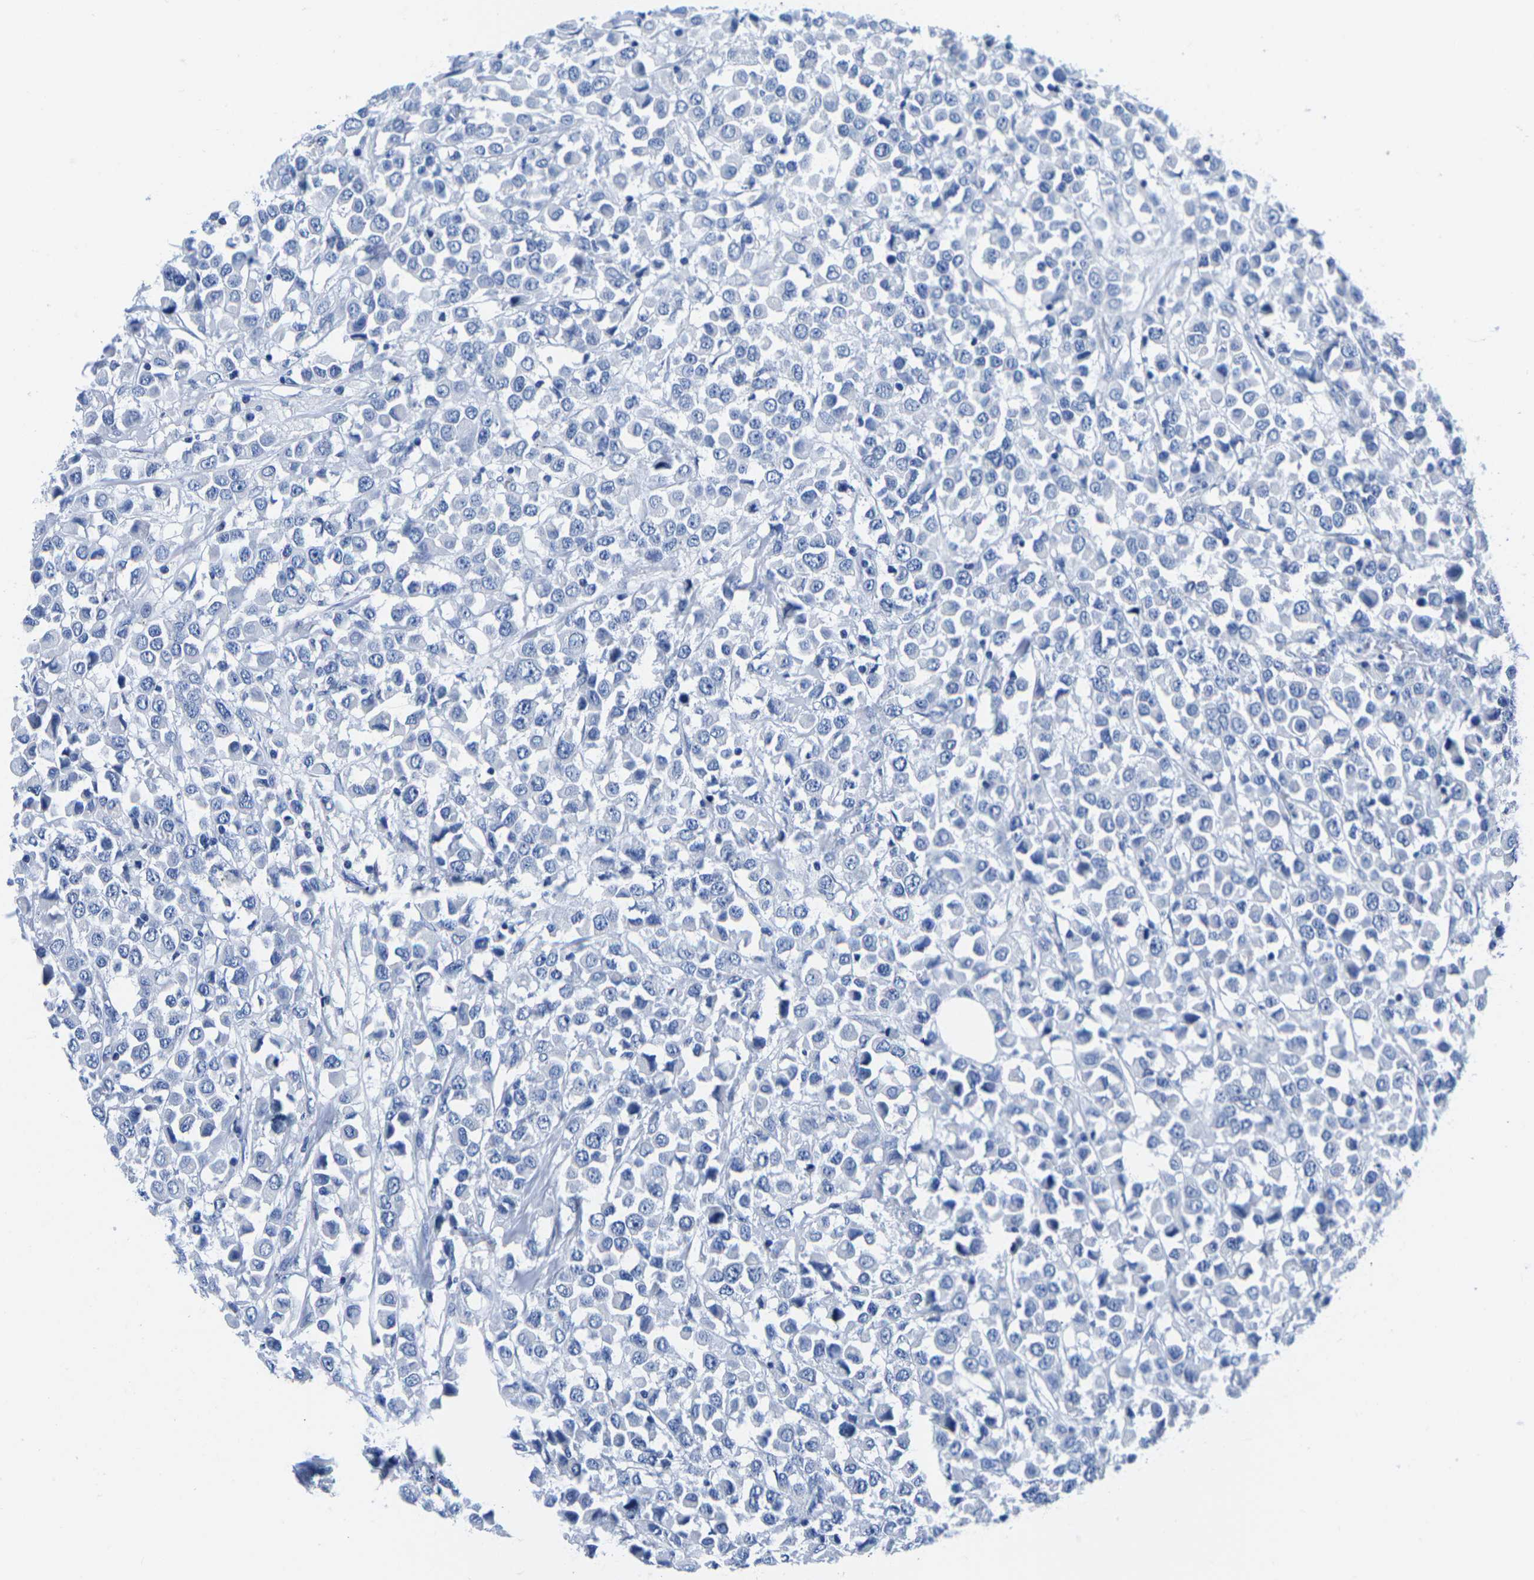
{"staining": {"intensity": "negative", "quantity": "none", "location": "none"}, "tissue": "breast cancer", "cell_type": "Tumor cells", "image_type": "cancer", "snomed": [{"axis": "morphology", "description": "Duct carcinoma"}, {"axis": "topography", "description": "Breast"}], "caption": "Immunohistochemical staining of human breast cancer (invasive ductal carcinoma) shows no significant staining in tumor cells.", "gene": "CYP1A2", "patient": {"sex": "female", "age": 61}}